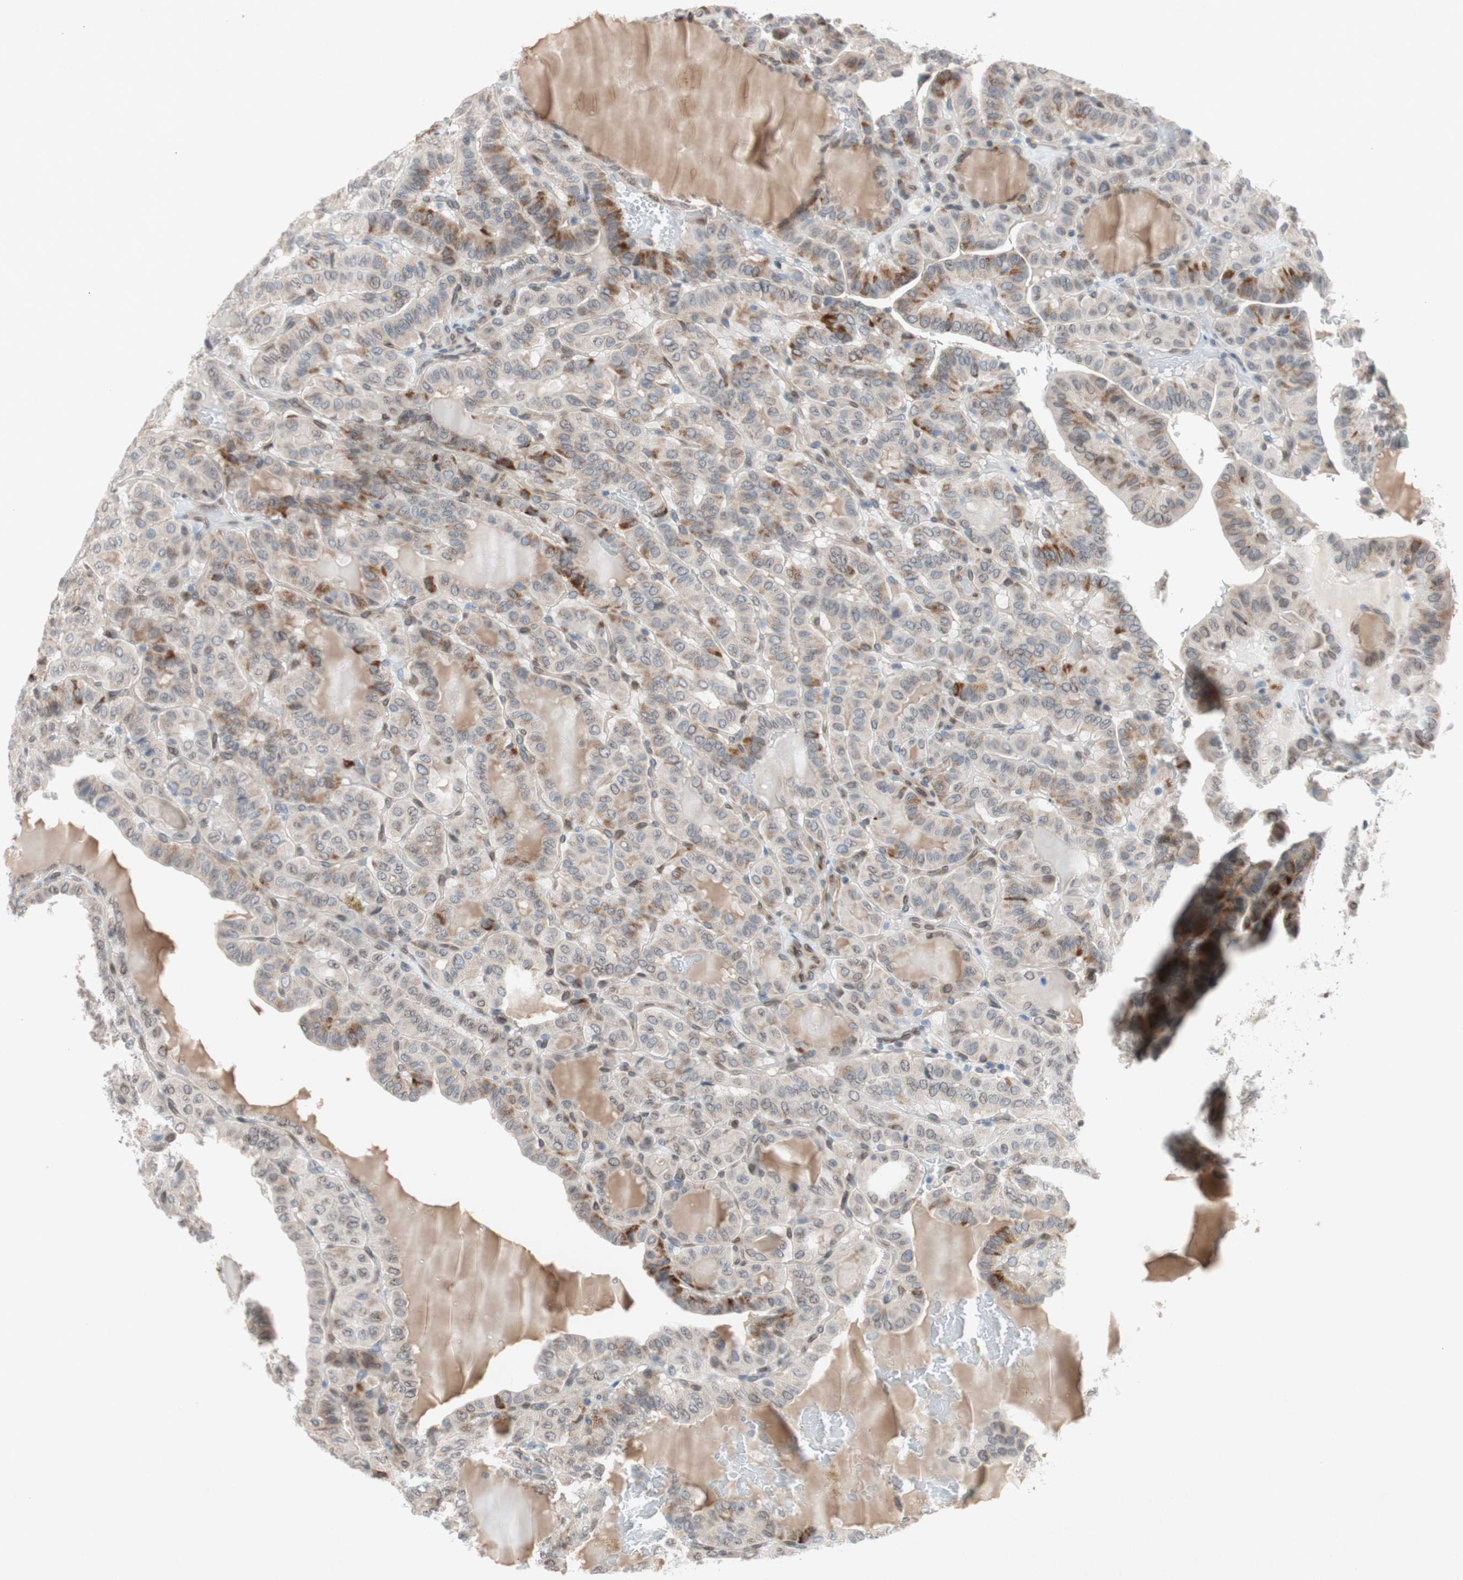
{"staining": {"intensity": "weak", "quantity": ">75%", "location": "cytoplasmic/membranous"}, "tissue": "thyroid cancer", "cell_type": "Tumor cells", "image_type": "cancer", "snomed": [{"axis": "morphology", "description": "Papillary adenocarcinoma, NOS"}, {"axis": "topography", "description": "Thyroid gland"}], "caption": "Immunohistochemistry staining of thyroid papillary adenocarcinoma, which shows low levels of weak cytoplasmic/membranous staining in about >75% of tumor cells indicating weak cytoplasmic/membranous protein positivity. The staining was performed using DAB (3,3'-diaminobenzidine) (brown) for protein detection and nuclei were counterstained in hematoxylin (blue).", "gene": "ARNT2", "patient": {"sex": "male", "age": 77}}